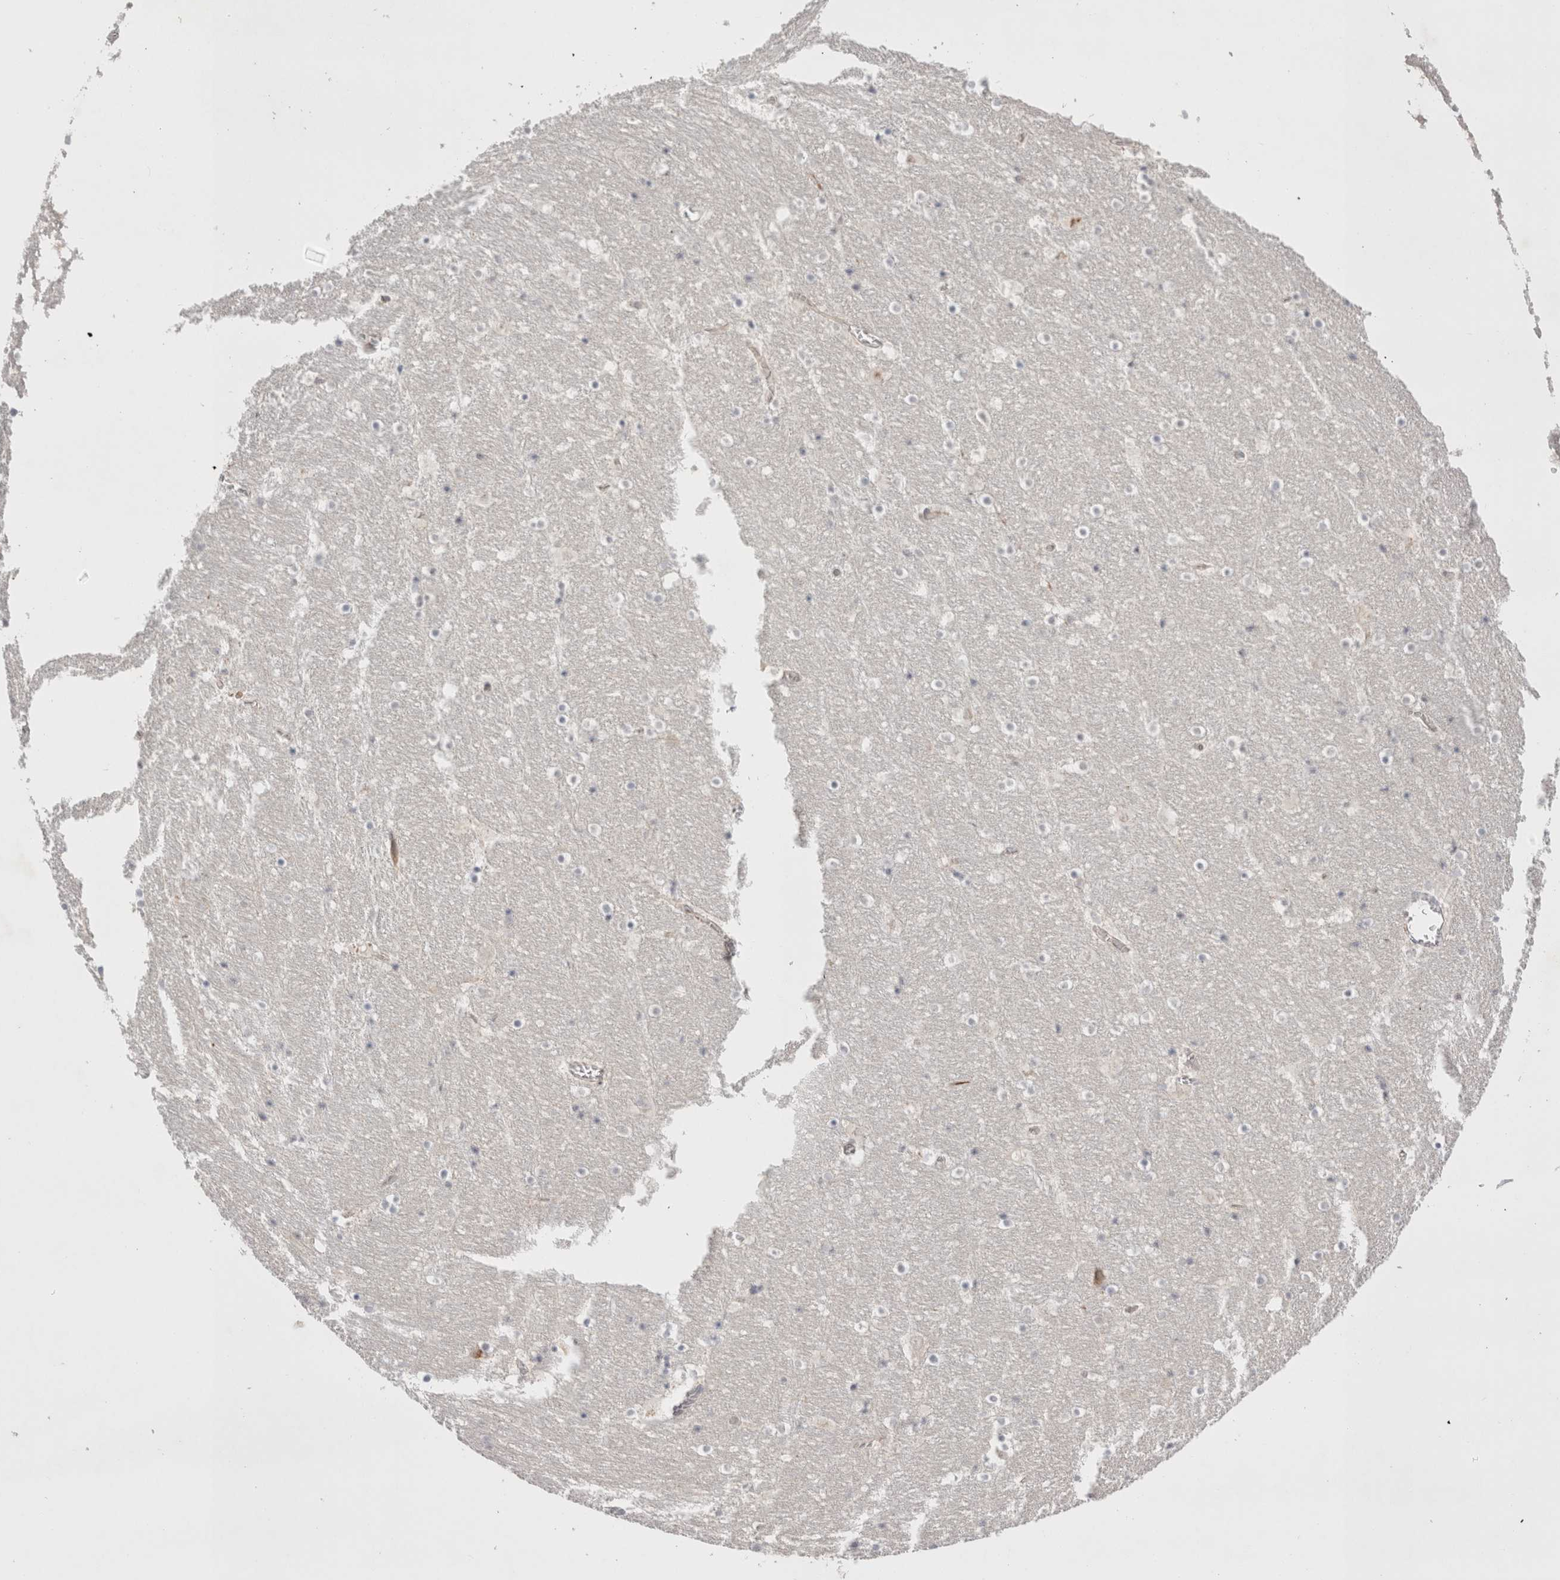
{"staining": {"intensity": "negative", "quantity": "none", "location": "none"}, "tissue": "hippocampus", "cell_type": "Glial cells", "image_type": "normal", "snomed": [{"axis": "morphology", "description": "Normal tissue, NOS"}, {"axis": "topography", "description": "Hippocampus"}], "caption": "IHC histopathology image of normal hippocampus stained for a protein (brown), which shows no expression in glial cells.", "gene": "BICD2", "patient": {"sex": "male", "age": 45}}